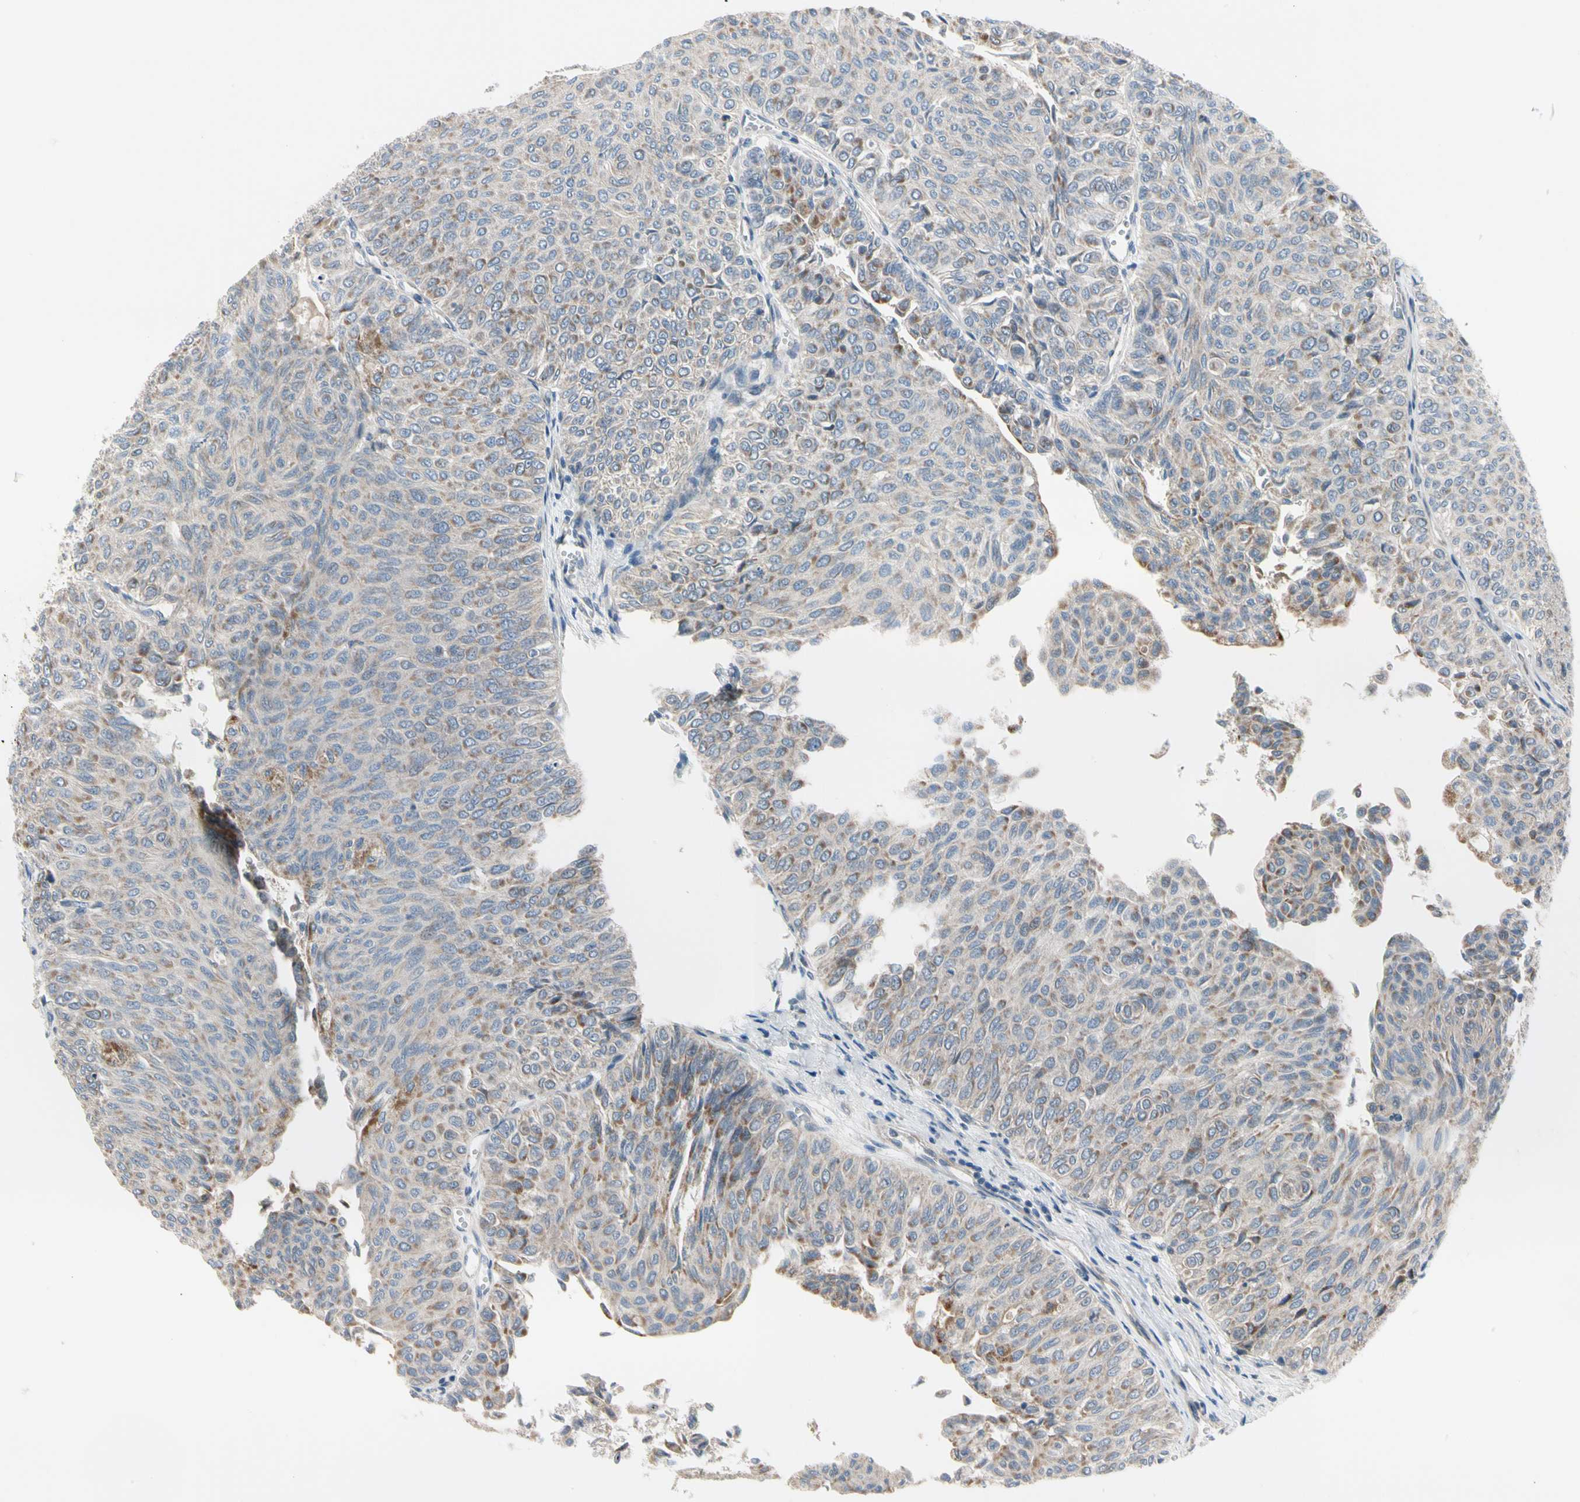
{"staining": {"intensity": "weak", "quantity": ">75%", "location": "cytoplasmic/membranous"}, "tissue": "urothelial cancer", "cell_type": "Tumor cells", "image_type": "cancer", "snomed": [{"axis": "morphology", "description": "Urothelial carcinoma, Low grade"}, {"axis": "topography", "description": "Urinary bladder"}], "caption": "High-power microscopy captured an IHC image of urothelial cancer, revealing weak cytoplasmic/membranous expression in approximately >75% of tumor cells.", "gene": "MARK1", "patient": {"sex": "male", "age": 78}}